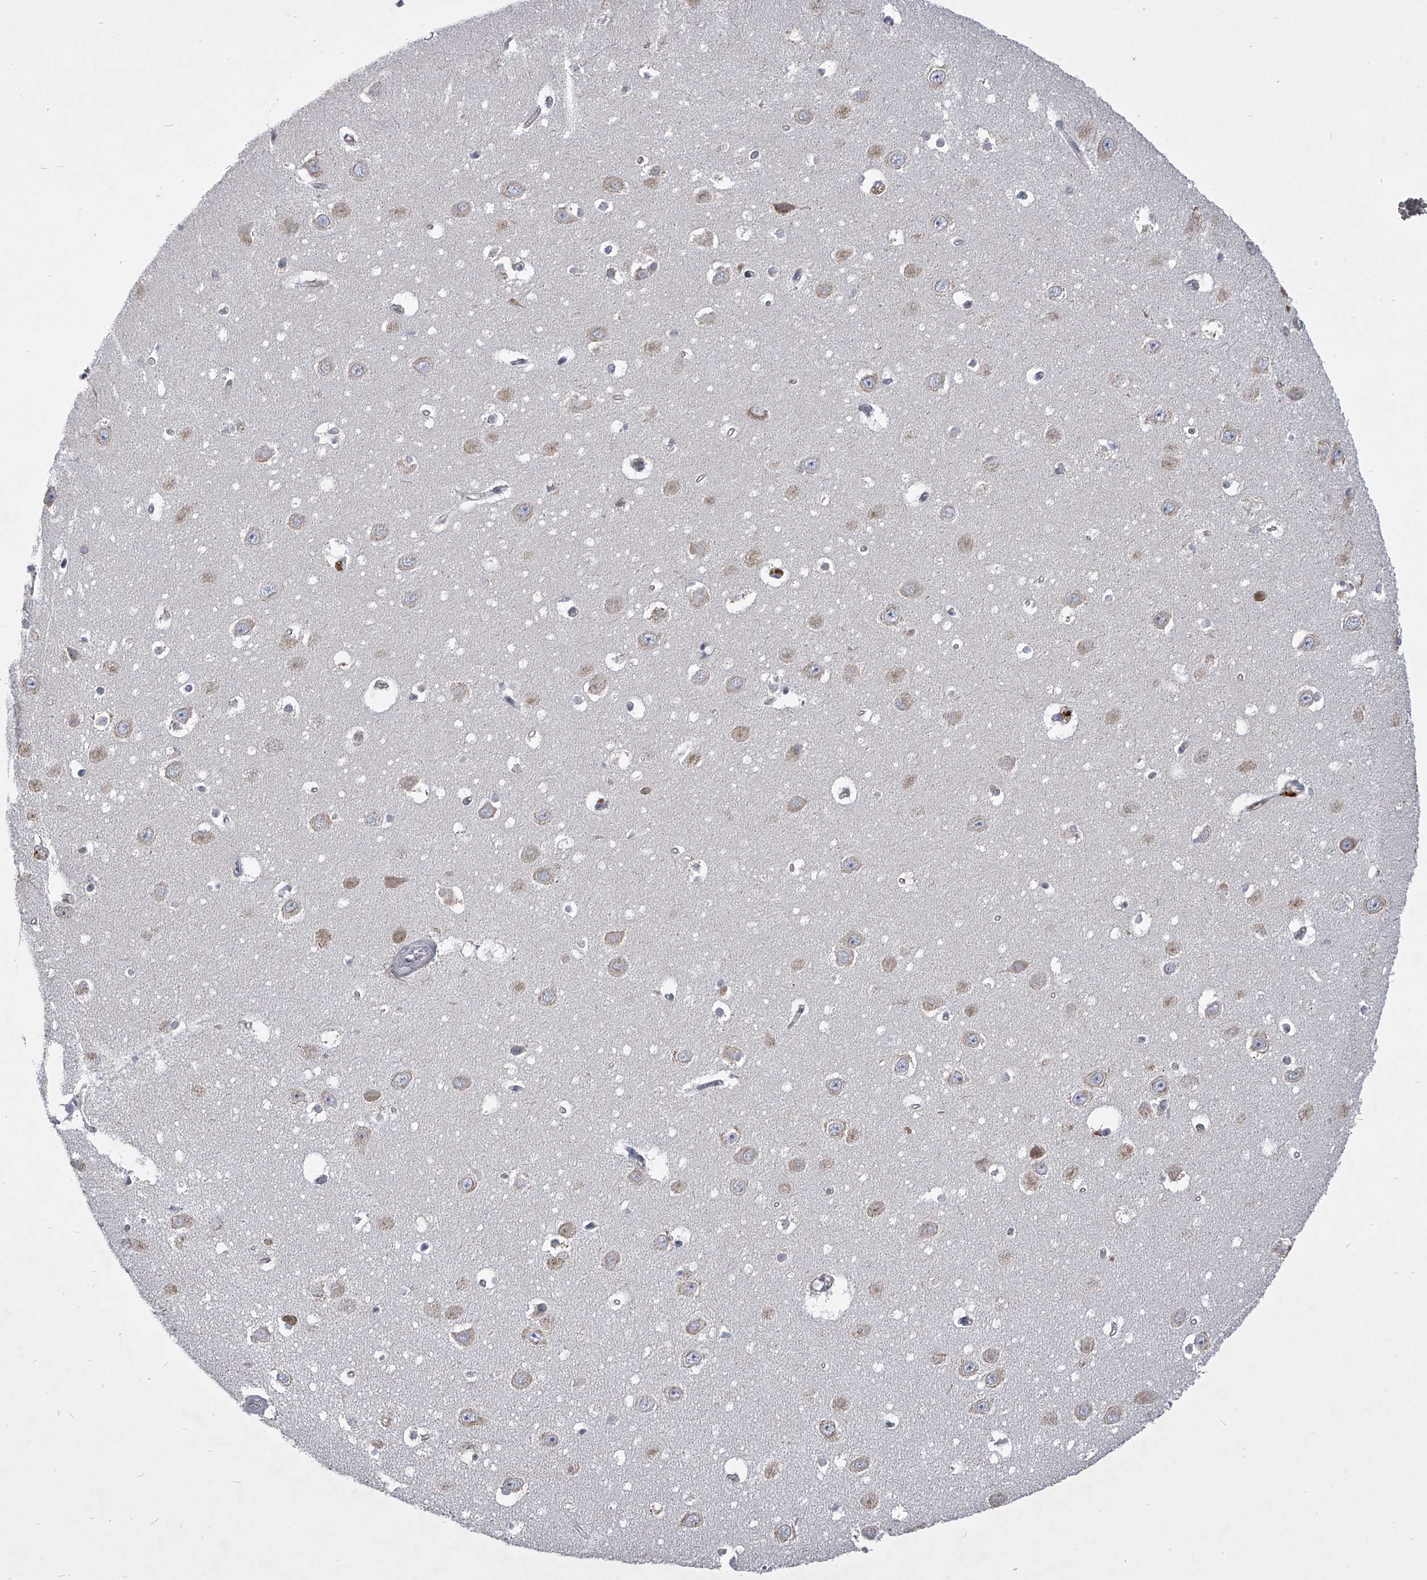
{"staining": {"intensity": "negative", "quantity": "none", "location": "none"}, "tissue": "hippocampus", "cell_type": "Glial cells", "image_type": "normal", "snomed": [{"axis": "morphology", "description": "Normal tissue, NOS"}, {"axis": "topography", "description": "Hippocampus"}], "caption": "Image shows no significant protein staining in glial cells of unremarkable hippocampus. Nuclei are stained in blue.", "gene": "CCR4", "patient": {"sex": "female", "age": 64}}